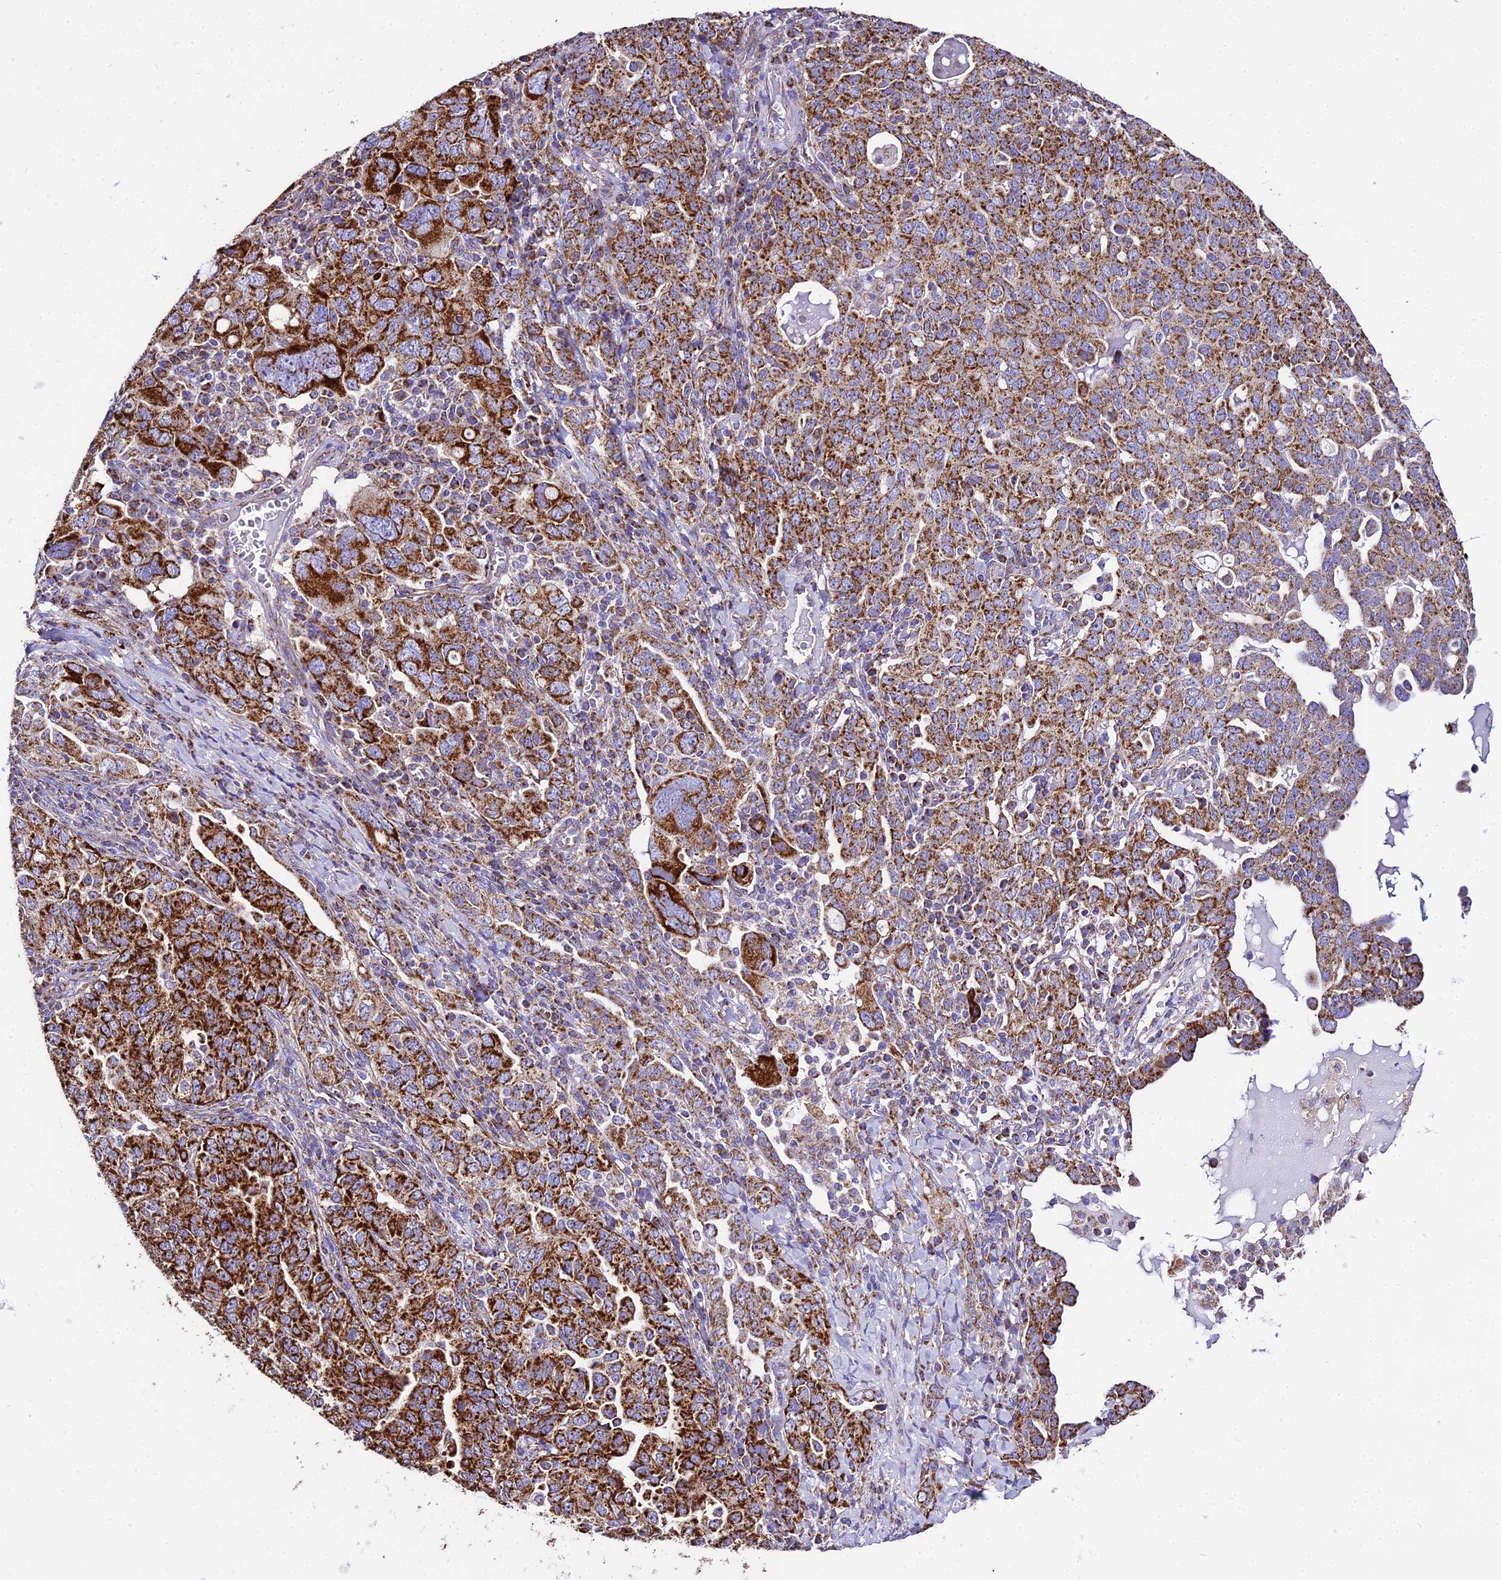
{"staining": {"intensity": "strong", "quantity": ">75%", "location": "cytoplasmic/membranous"}, "tissue": "ovarian cancer", "cell_type": "Tumor cells", "image_type": "cancer", "snomed": [{"axis": "morphology", "description": "Carcinoma, endometroid"}, {"axis": "topography", "description": "Ovary"}], "caption": "High-magnification brightfield microscopy of endometroid carcinoma (ovarian) stained with DAB (3,3'-diaminobenzidine) (brown) and counterstained with hematoxylin (blue). tumor cells exhibit strong cytoplasmic/membranous staining is identified in about>75% of cells.", "gene": "OCIAD1", "patient": {"sex": "female", "age": 62}}